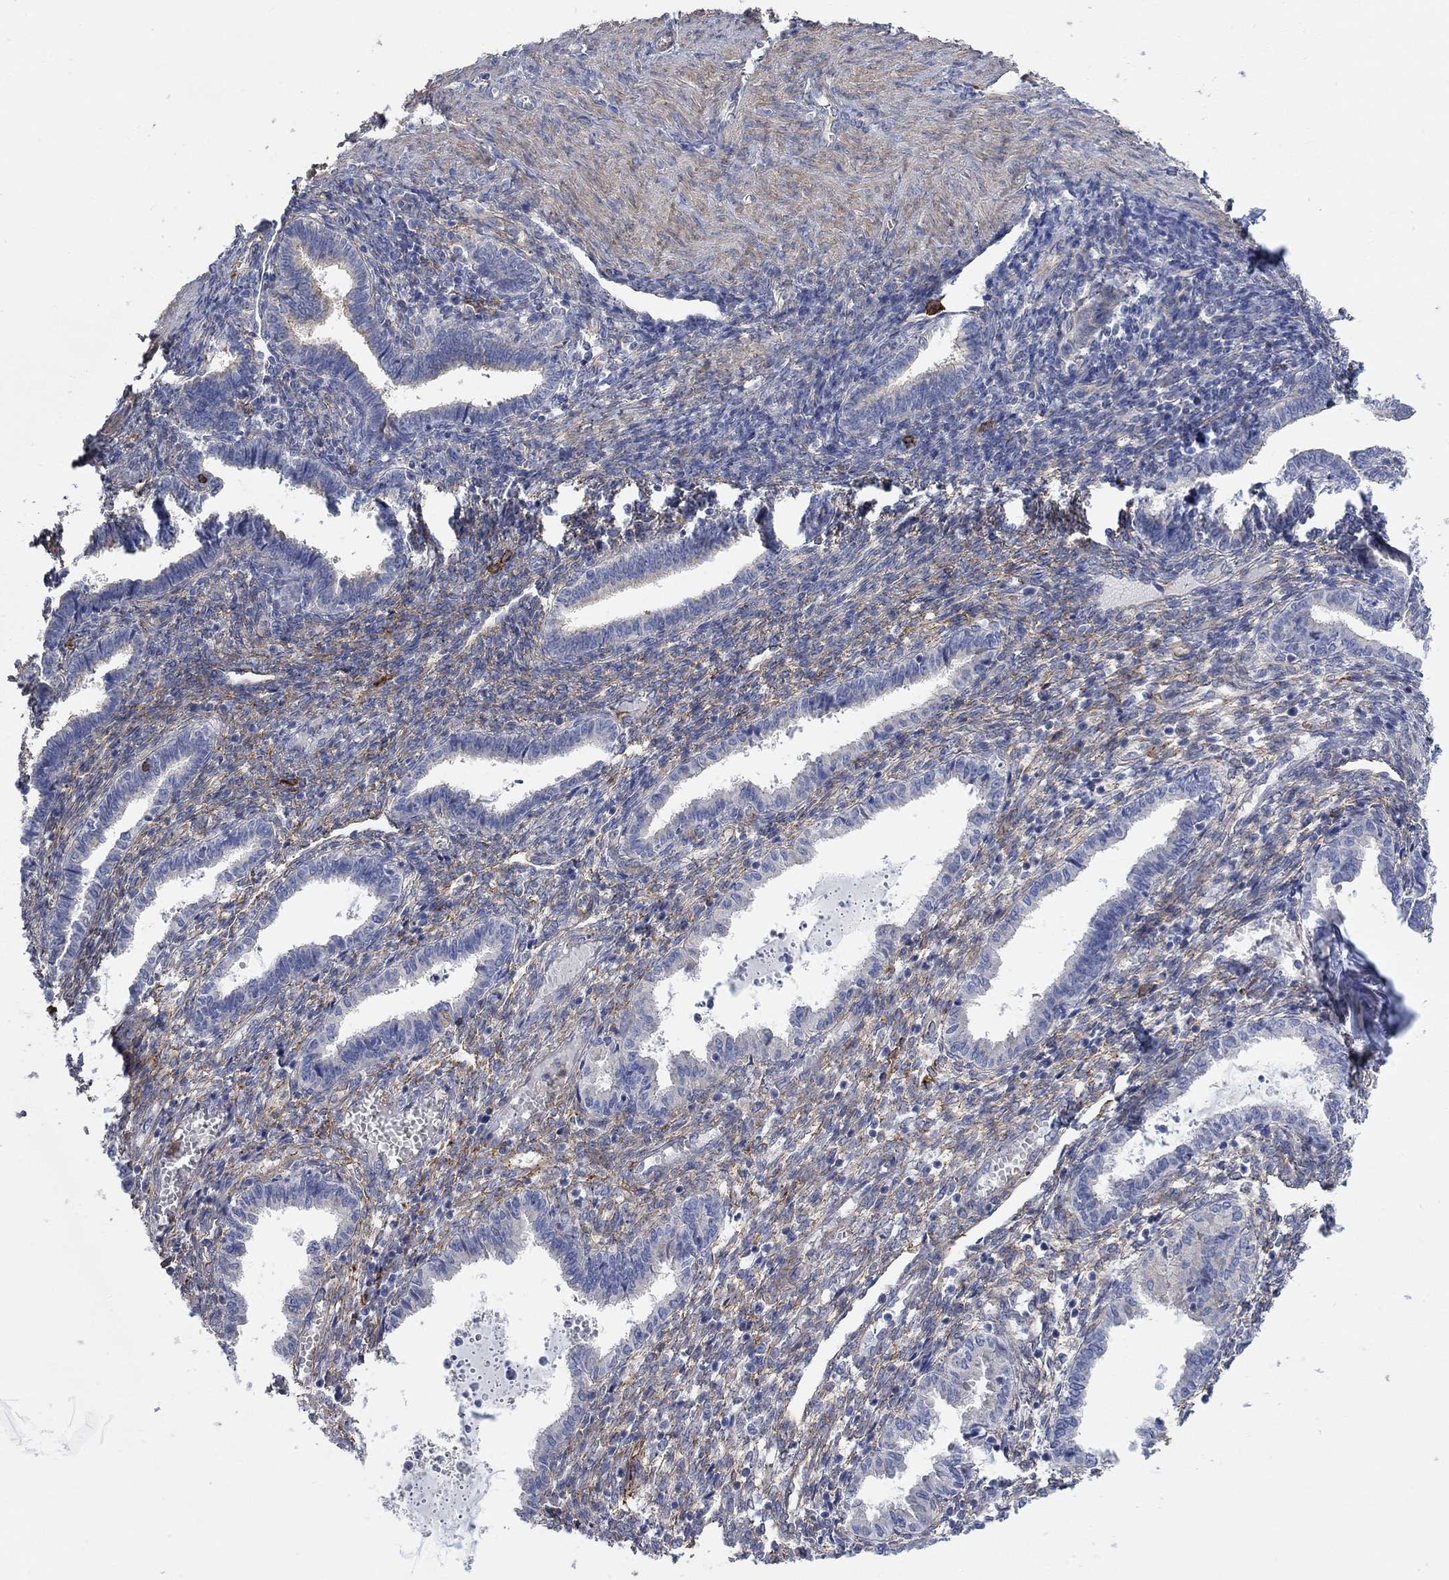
{"staining": {"intensity": "weak", "quantity": "25%-75%", "location": "cytoplasmic/membranous"}, "tissue": "endometrium", "cell_type": "Cells in endometrial stroma", "image_type": "normal", "snomed": [{"axis": "morphology", "description": "Normal tissue, NOS"}, {"axis": "topography", "description": "Endometrium"}], "caption": "The image shows immunohistochemical staining of normal endometrium. There is weak cytoplasmic/membranous staining is present in approximately 25%-75% of cells in endometrial stroma. The staining is performed using DAB brown chromogen to label protein expression. The nuclei are counter-stained blue using hematoxylin.", "gene": "SYT16", "patient": {"sex": "female", "age": 43}}